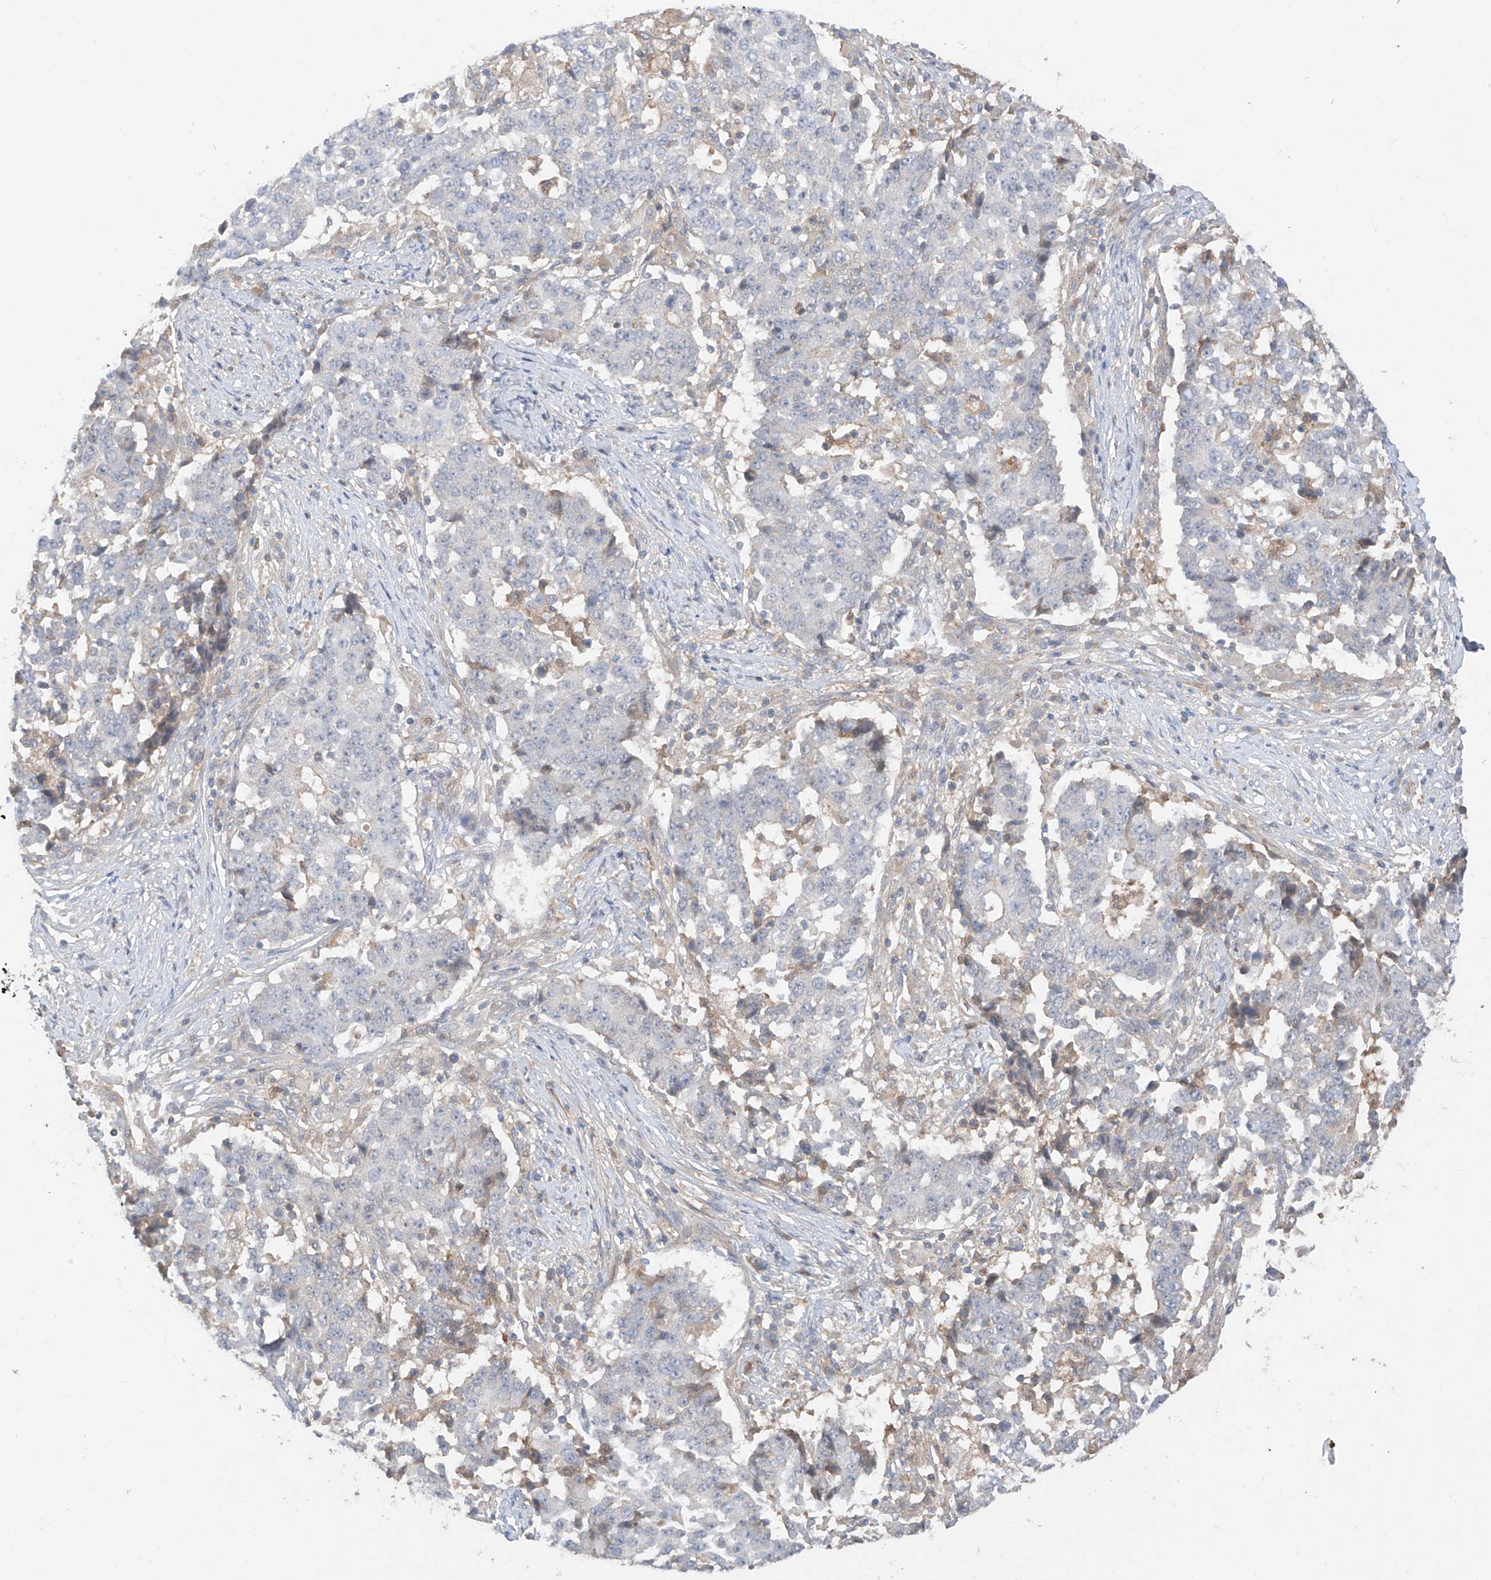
{"staining": {"intensity": "weak", "quantity": "<25%", "location": "cytoplasmic/membranous"}, "tissue": "stomach cancer", "cell_type": "Tumor cells", "image_type": "cancer", "snomed": [{"axis": "morphology", "description": "Adenocarcinoma, NOS"}, {"axis": "topography", "description": "Stomach"}], "caption": "The image shows no significant positivity in tumor cells of stomach adenocarcinoma. The staining is performed using DAB (3,3'-diaminobenzidine) brown chromogen with nuclei counter-stained in using hematoxylin.", "gene": "CACNA2D4", "patient": {"sex": "male", "age": 59}}